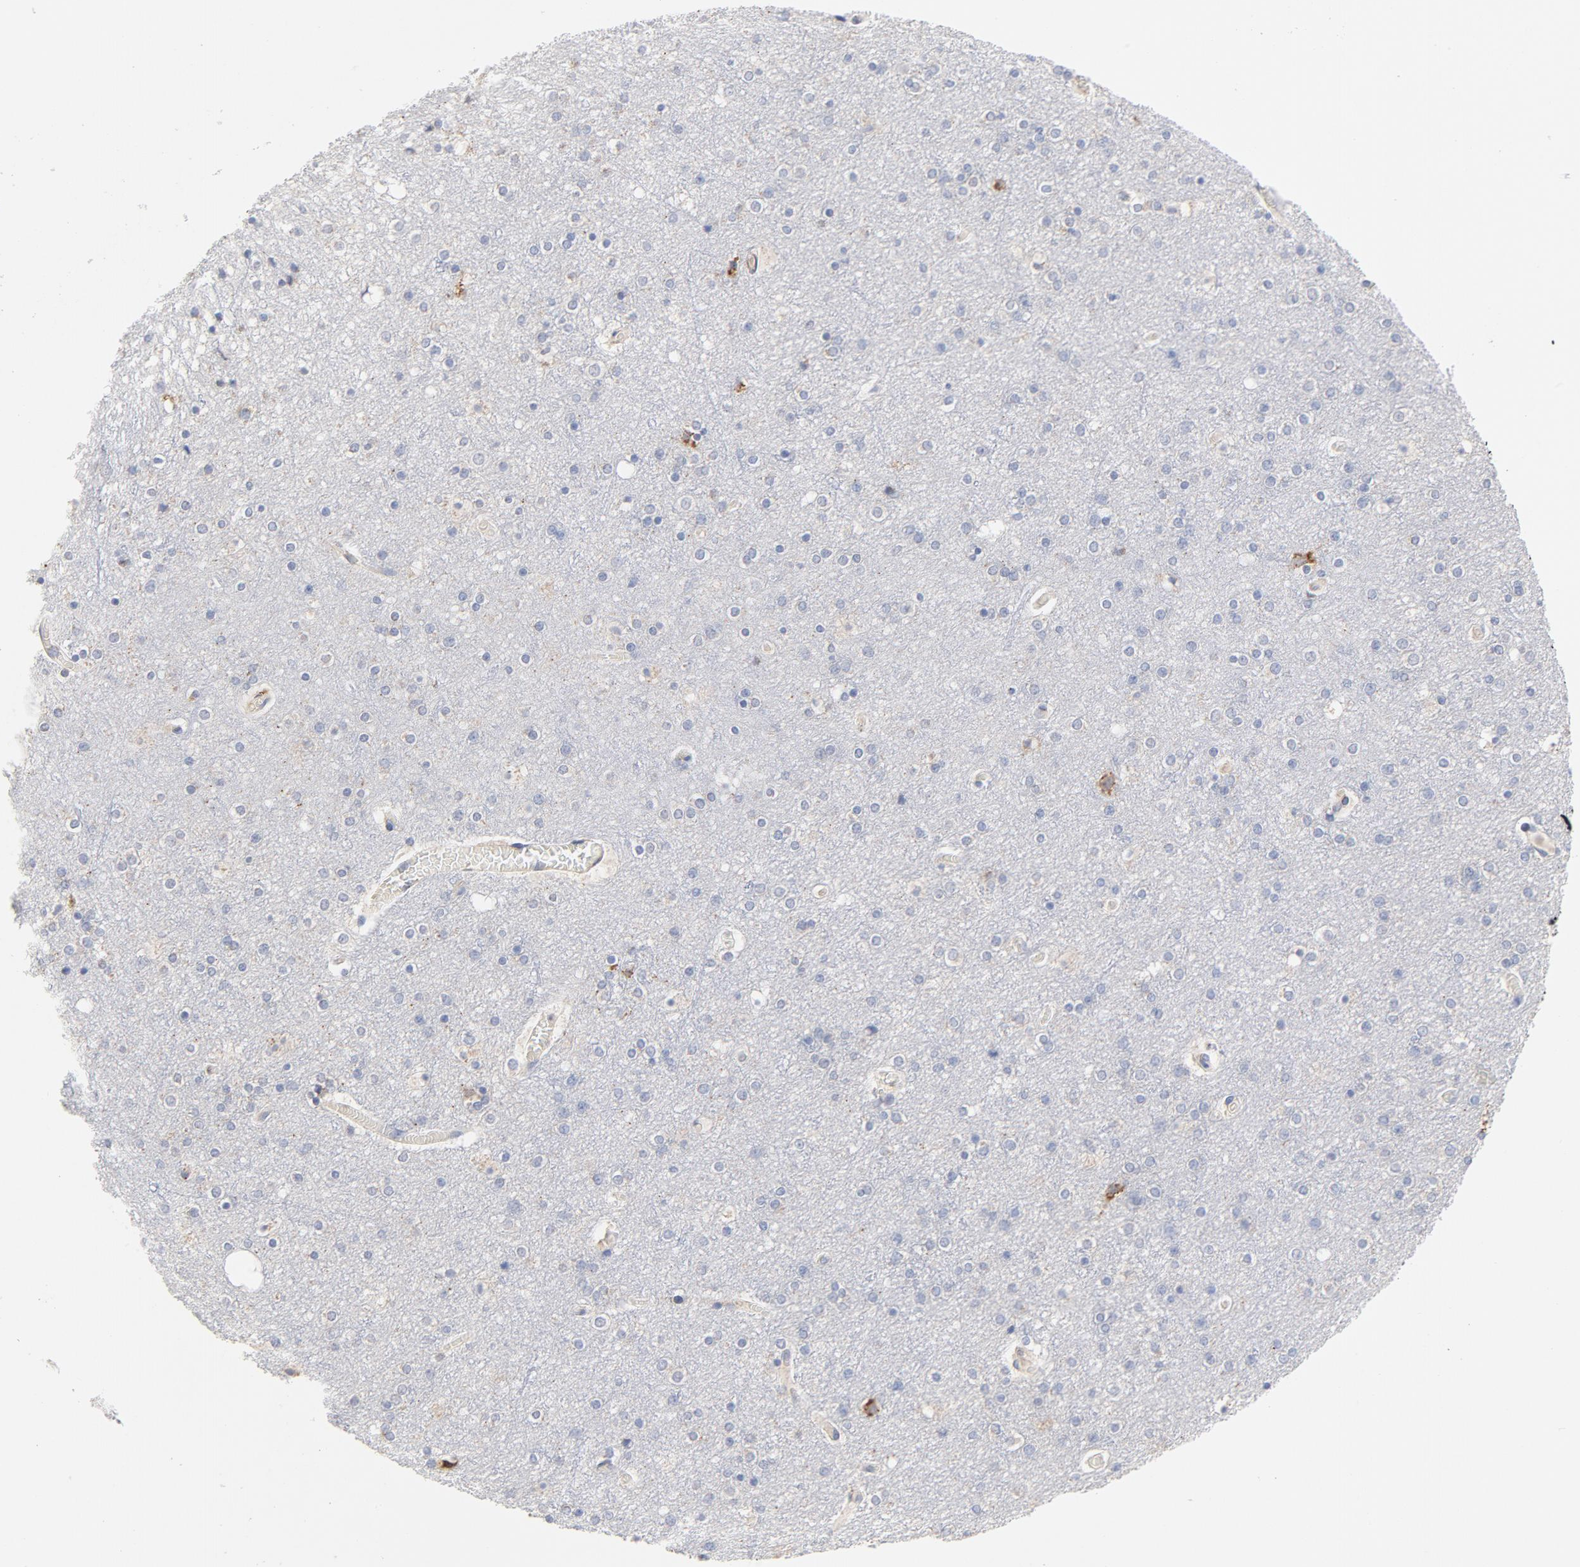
{"staining": {"intensity": "weak", "quantity": "25%-75%", "location": "cytoplasmic/membranous"}, "tissue": "cerebral cortex", "cell_type": "Endothelial cells", "image_type": "normal", "snomed": [{"axis": "morphology", "description": "Normal tissue, NOS"}, {"axis": "topography", "description": "Cerebral cortex"}], "caption": "An image showing weak cytoplasmic/membranous positivity in approximately 25%-75% of endothelial cells in normal cerebral cortex, as visualized by brown immunohistochemical staining.", "gene": "RAPGEF3", "patient": {"sex": "female", "age": 54}}